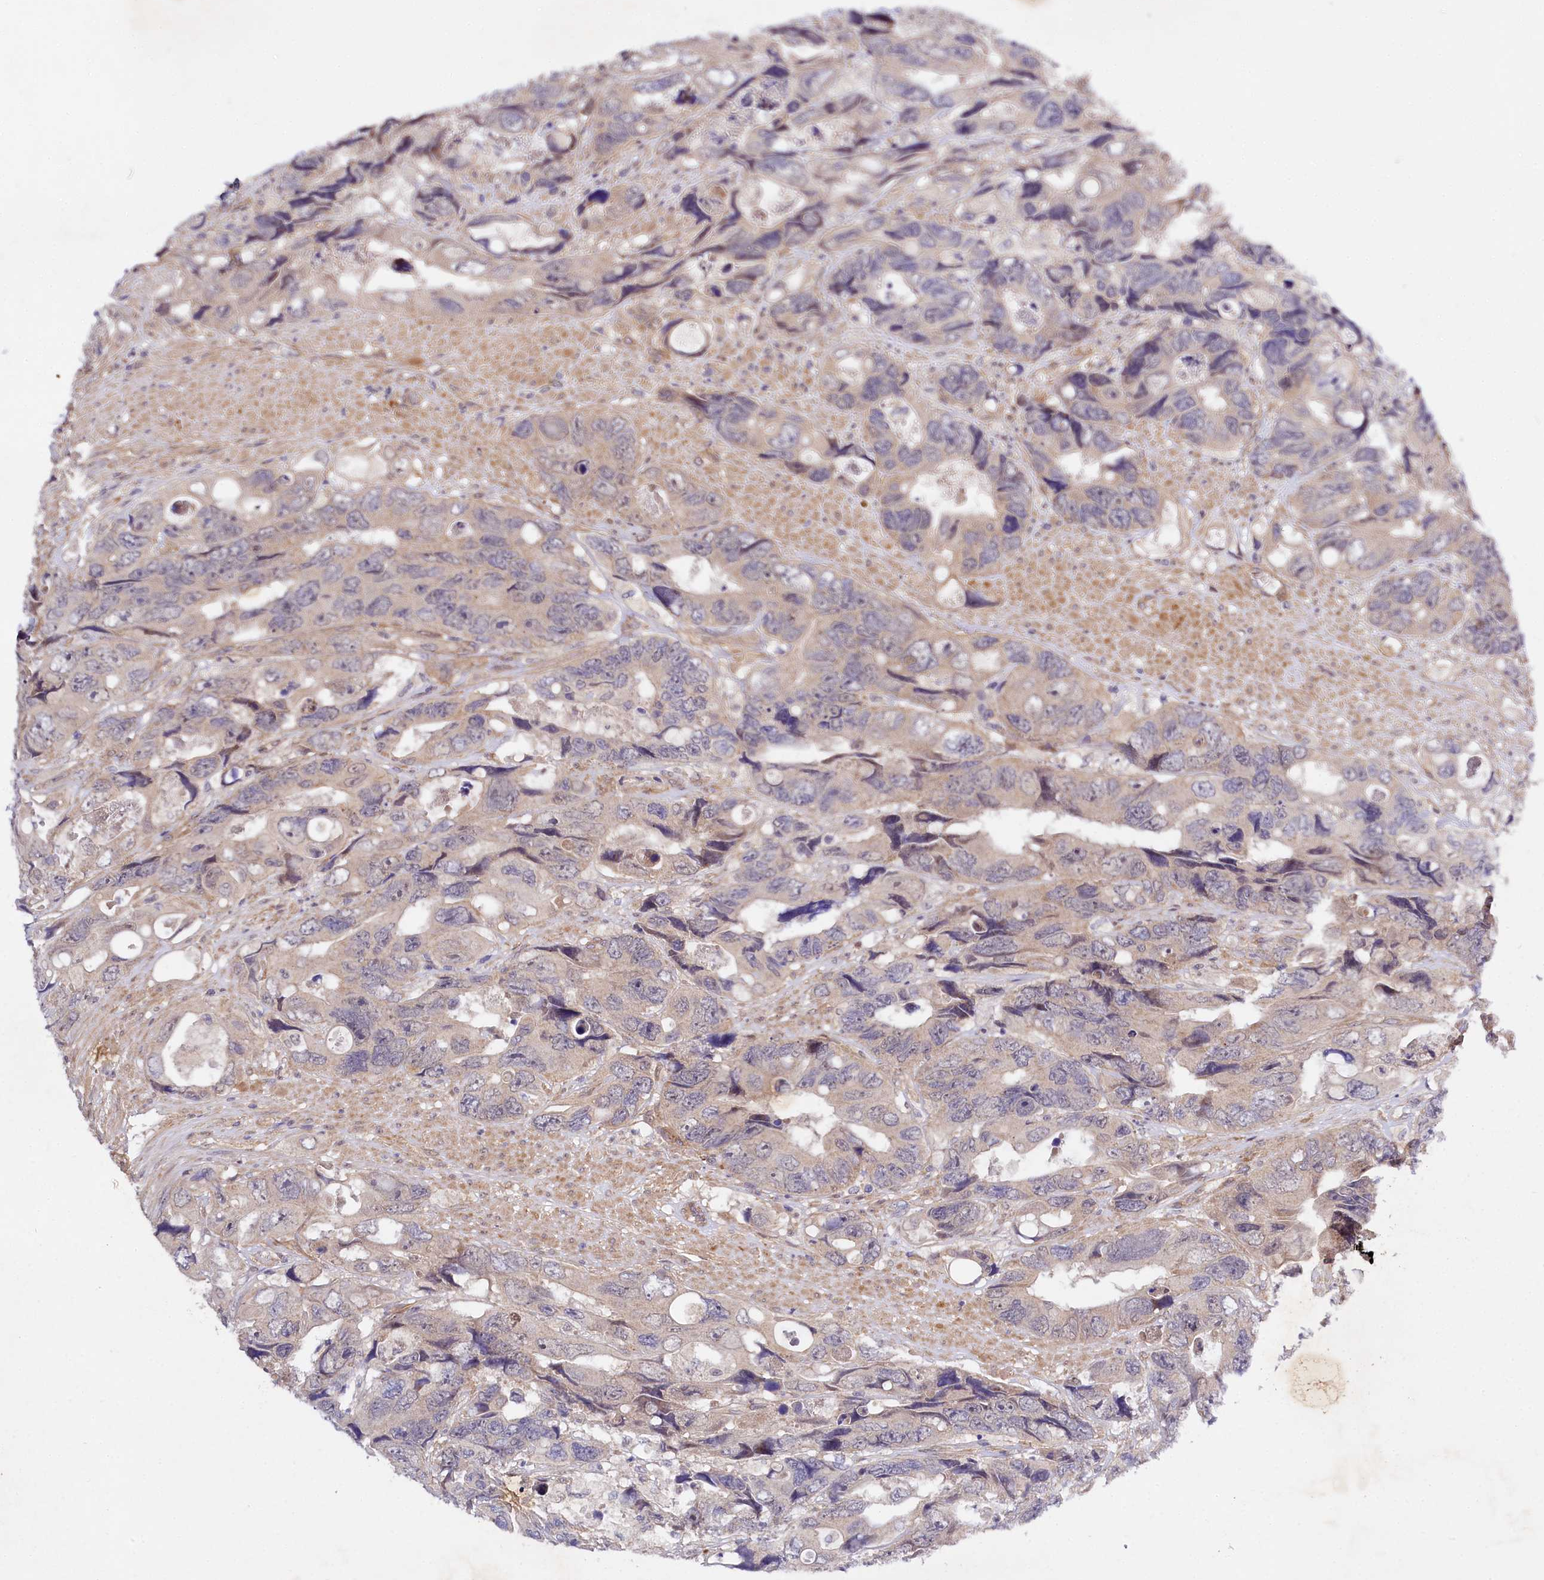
{"staining": {"intensity": "weak", "quantity": "<25%", "location": "cytoplasmic/membranous"}, "tissue": "colorectal cancer", "cell_type": "Tumor cells", "image_type": "cancer", "snomed": [{"axis": "morphology", "description": "Adenocarcinoma, NOS"}, {"axis": "topography", "description": "Rectum"}], "caption": "IHC micrograph of human adenocarcinoma (colorectal) stained for a protein (brown), which demonstrates no expression in tumor cells.", "gene": "PHLDB1", "patient": {"sex": "male", "age": 57}}